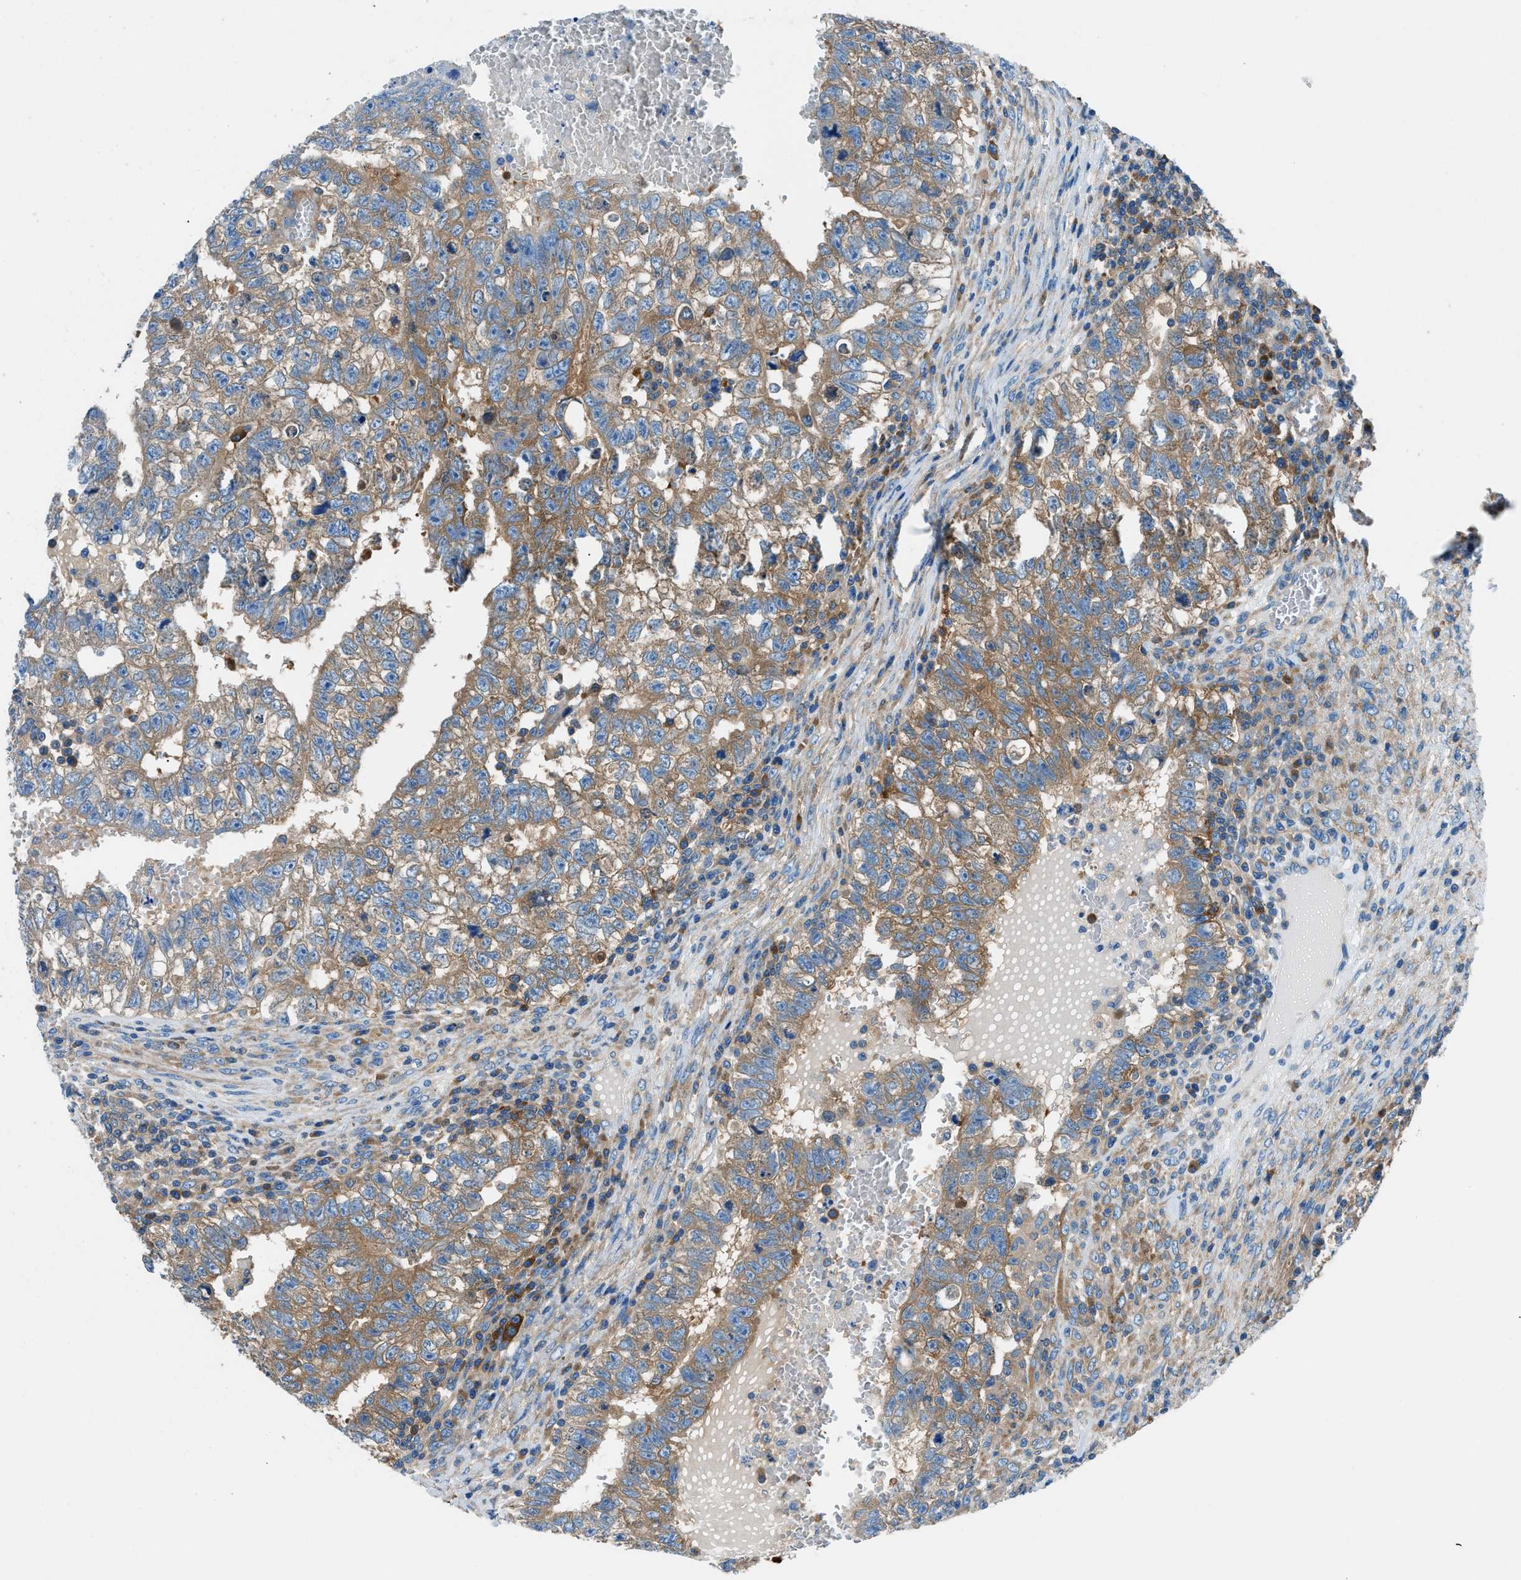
{"staining": {"intensity": "moderate", "quantity": ">75%", "location": "cytoplasmic/membranous"}, "tissue": "testis cancer", "cell_type": "Tumor cells", "image_type": "cancer", "snomed": [{"axis": "morphology", "description": "Seminoma, NOS"}, {"axis": "morphology", "description": "Carcinoma, Embryonal, NOS"}, {"axis": "topography", "description": "Testis"}], "caption": "Immunohistochemistry (DAB) staining of testis cancer (seminoma) demonstrates moderate cytoplasmic/membranous protein staining in about >75% of tumor cells.", "gene": "SARS1", "patient": {"sex": "male", "age": 38}}